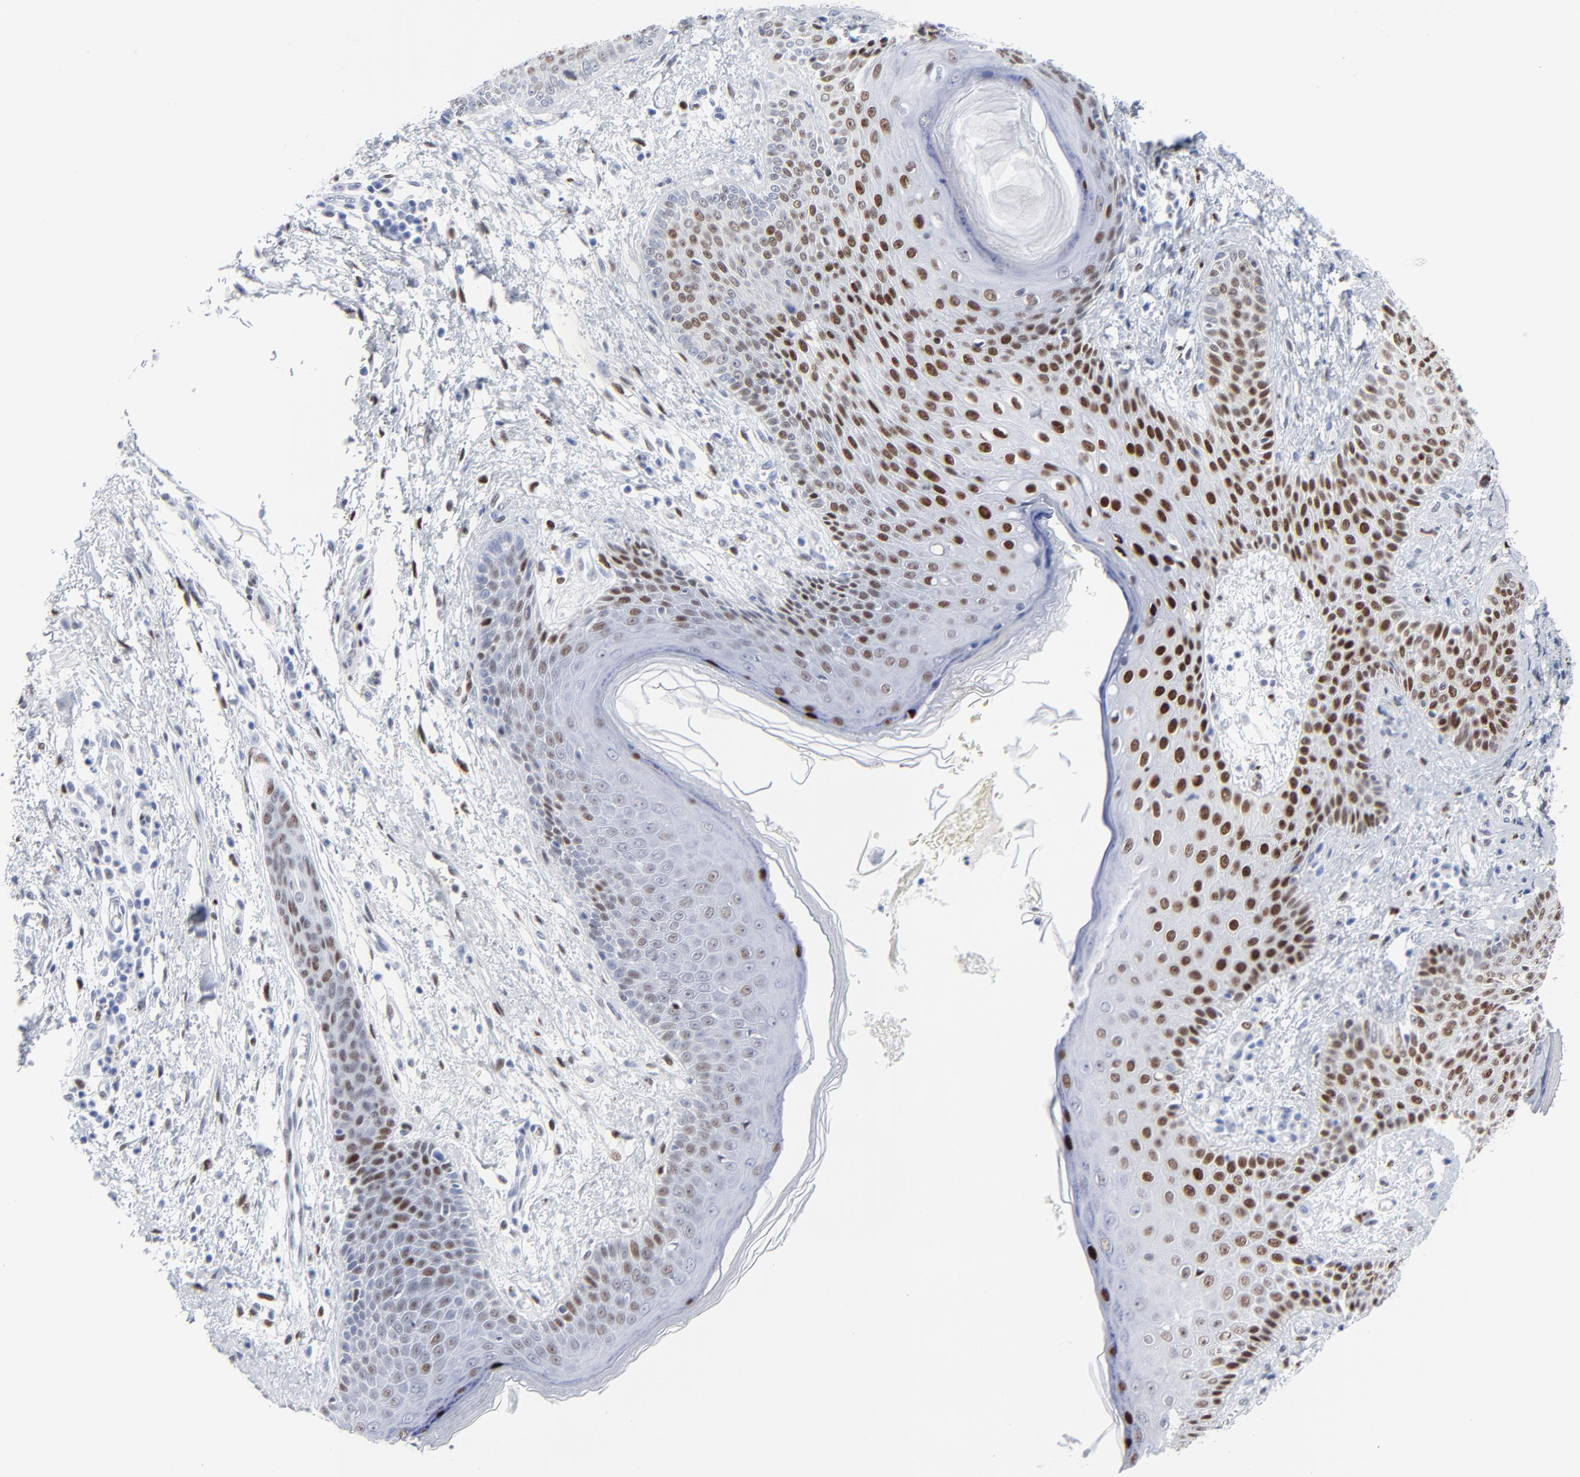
{"staining": {"intensity": "strong", "quantity": "25%-75%", "location": "nuclear"}, "tissue": "skin cancer", "cell_type": "Tumor cells", "image_type": "cancer", "snomed": [{"axis": "morphology", "description": "Basal cell carcinoma"}, {"axis": "topography", "description": "Skin"}], "caption": "This is a histology image of immunohistochemistry (IHC) staining of skin cancer (basal cell carcinoma), which shows strong staining in the nuclear of tumor cells.", "gene": "JUN", "patient": {"sex": "female", "age": 64}}